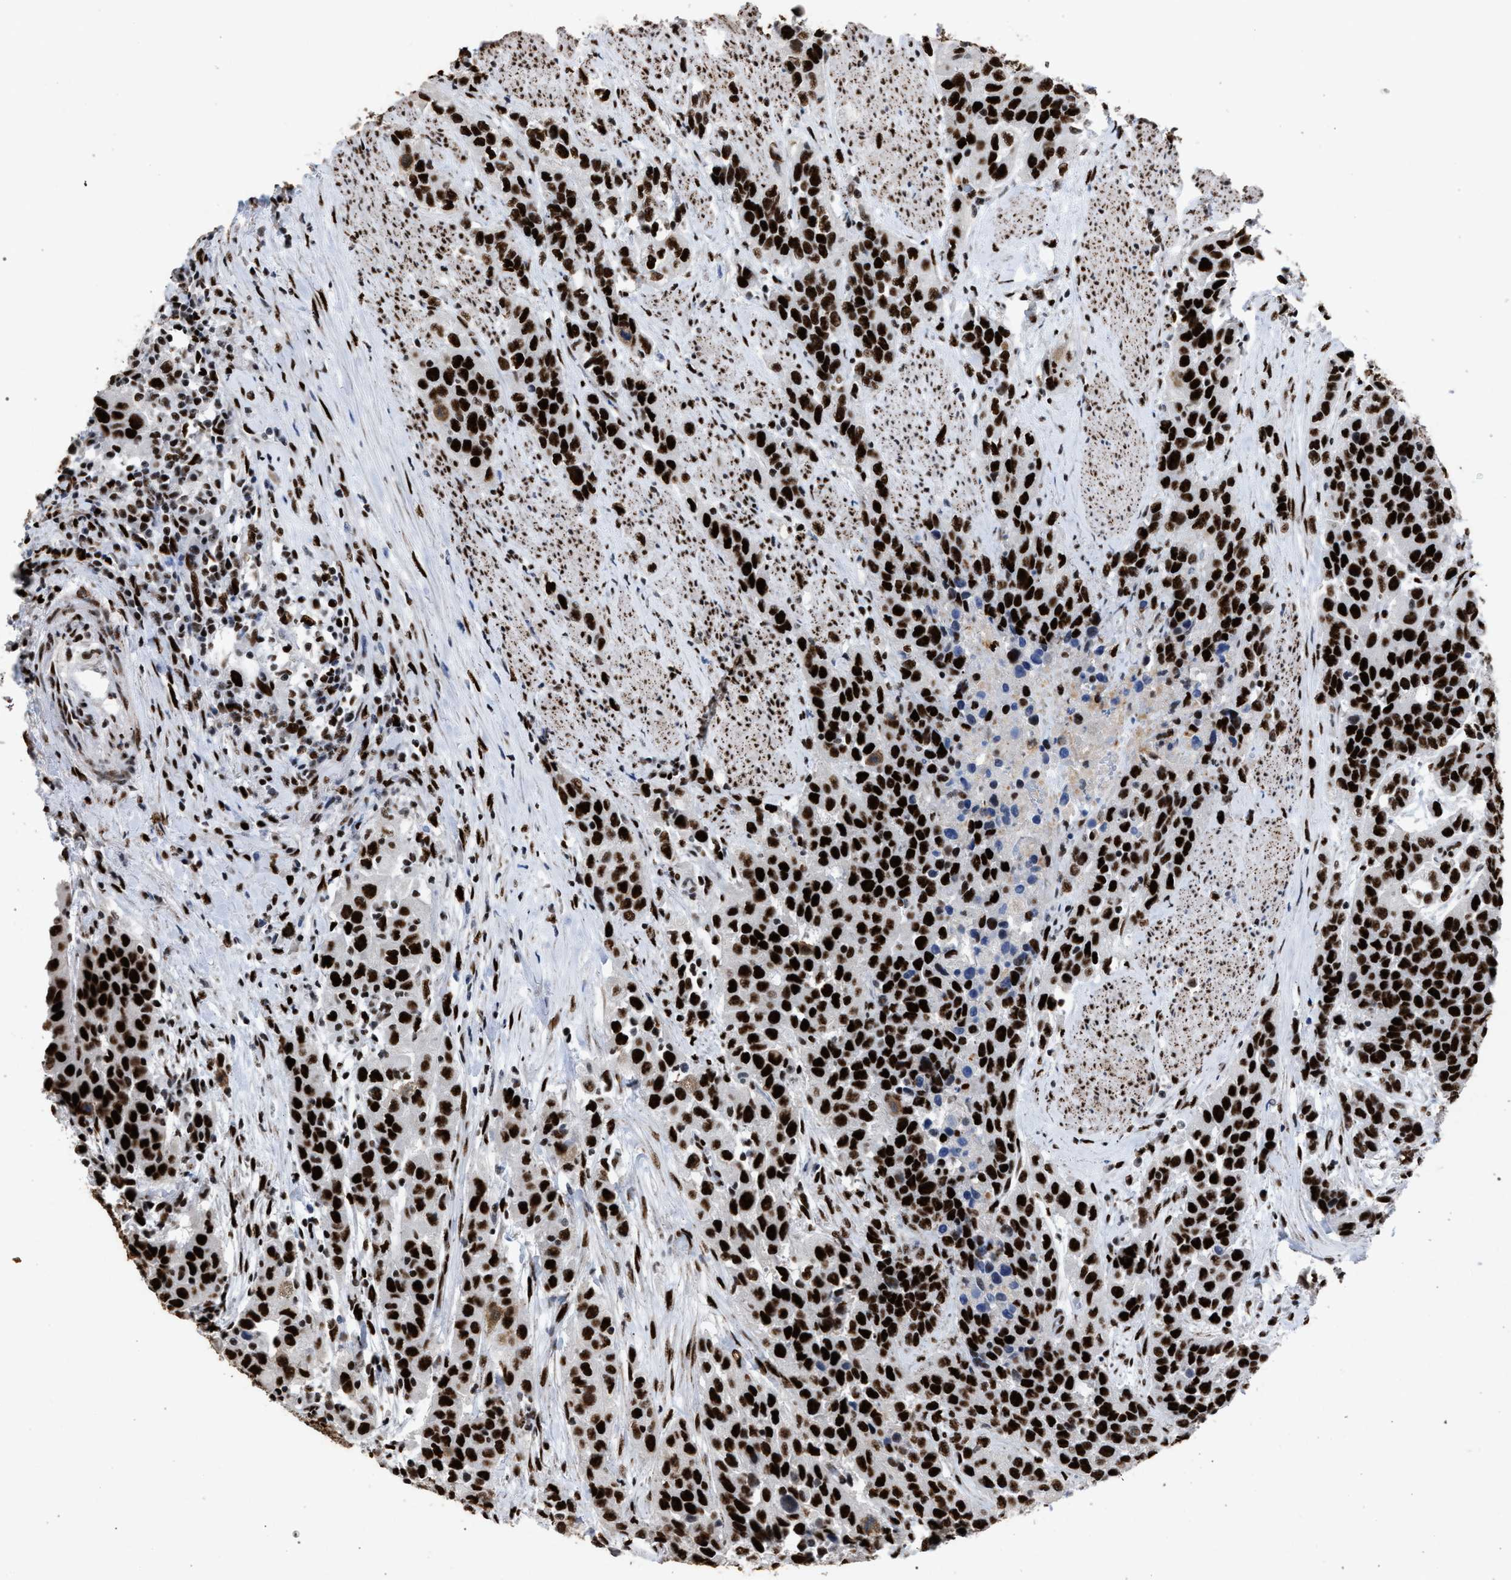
{"staining": {"intensity": "strong", "quantity": ">75%", "location": "nuclear"}, "tissue": "urothelial cancer", "cell_type": "Tumor cells", "image_type": "cancer", "snomed": [{"axis": "morphology", "description": "Urothelial carcinoma, High grade"}, {"axis": "topography", "description": "Urinary bladder"}], "caption": "IHC micrograph of neoplastic tissue: human urothelial cancer stained using IHC displays high levels of strong protein expression localized specifically in the nuclear of tumor cells, appearing as a nuclear brown color.", "gene": "TP53BP1", "patient": {"sex": "female", "age": 80}}